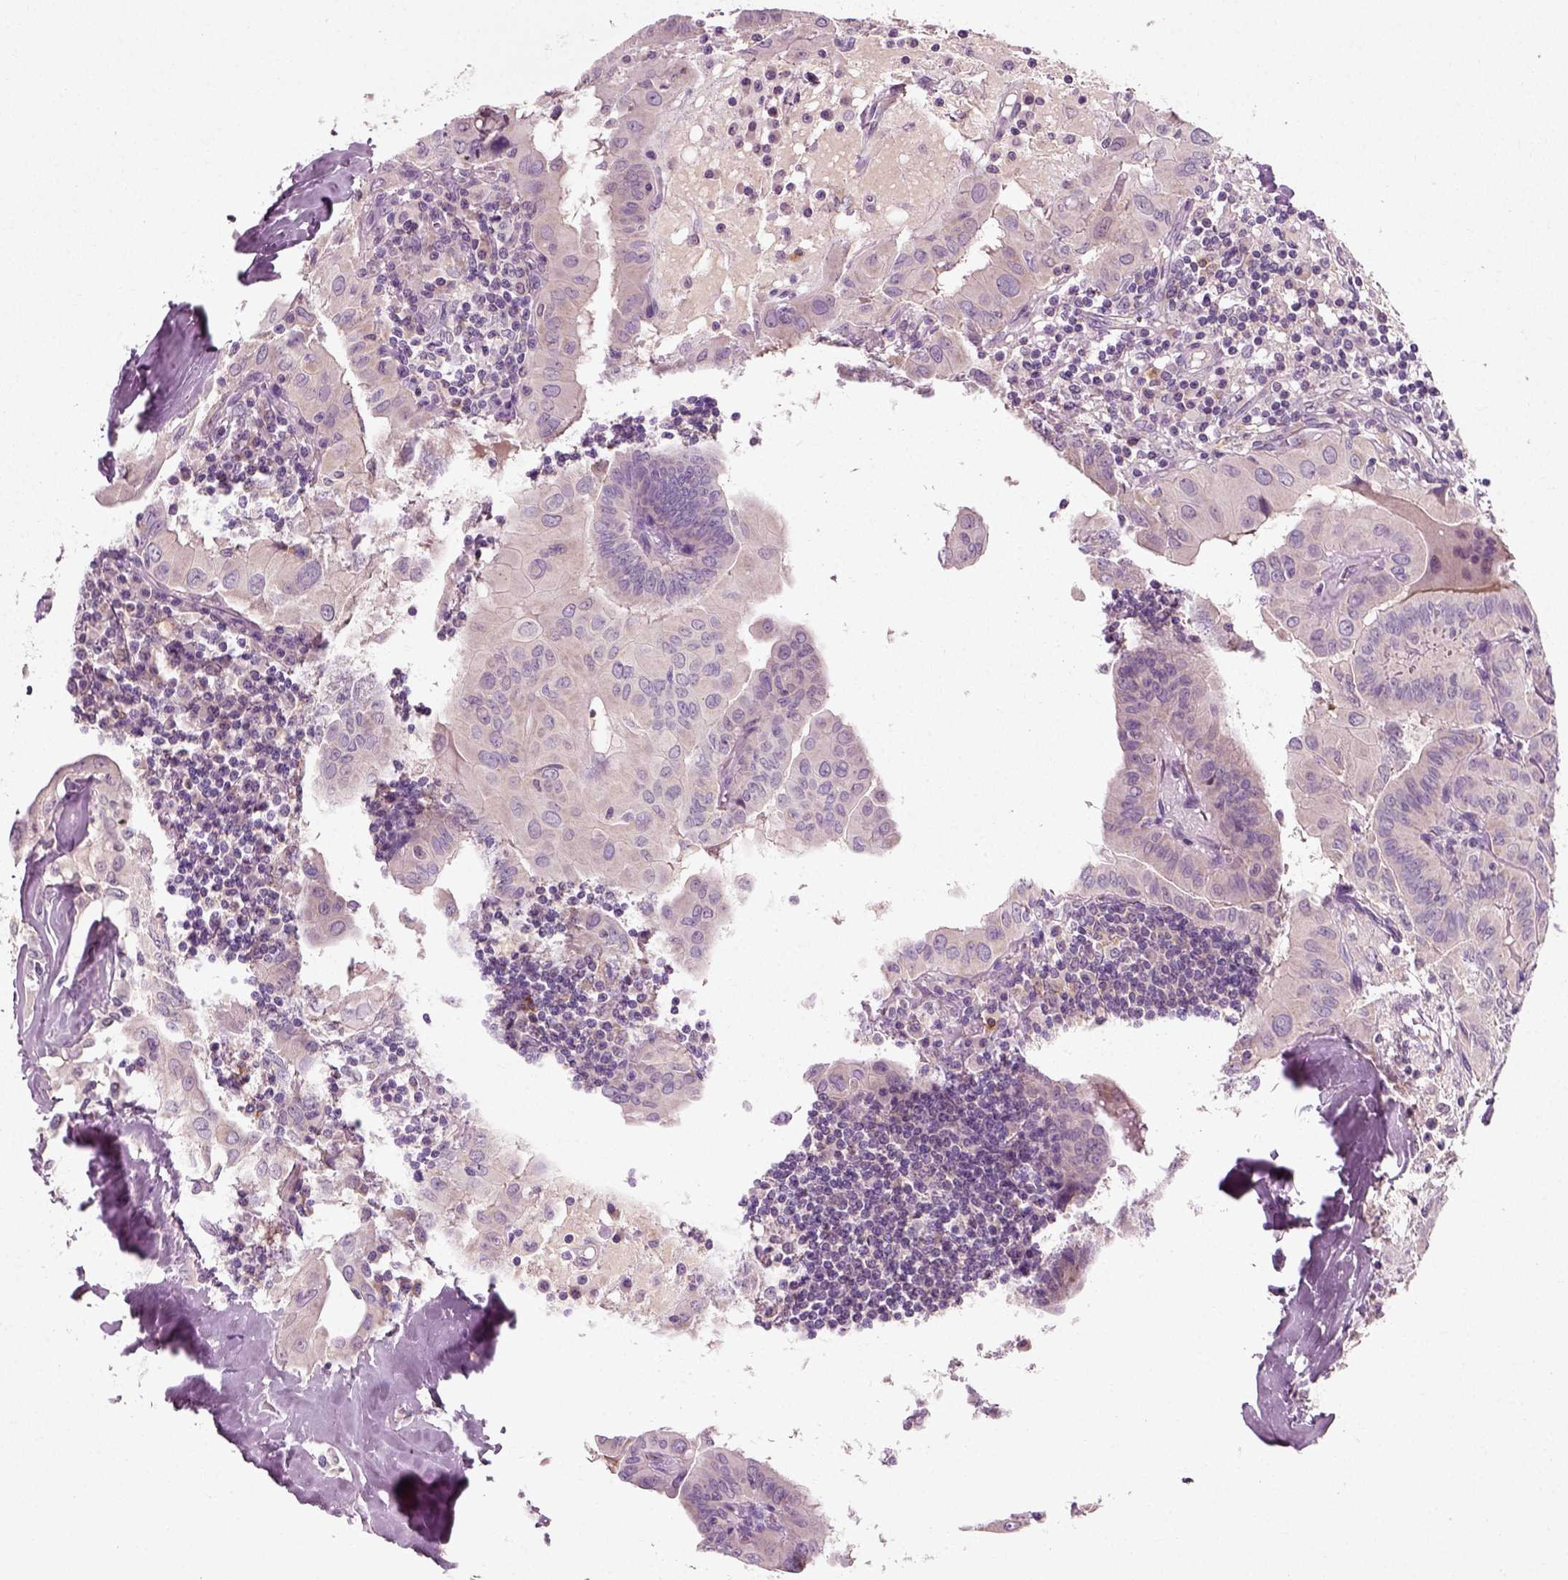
{"staining": {"intensity": "negative", "quantity": "none", "location": "none"}, "tissue": "thyroid cancer", "cell_type": "Tumor cells", "image_type": "cancer", "snomed": [{"axis": "morphology", "description": "Papillary adenocarcinoma, NOS"}, {"axis": "topography", "description": "Thyroid gland"}], "caption": "Thyroid cancer was stained to show a protein in brown. There is no significant expression in tumor cells. (Immunohistochemistry, brightfield microscopy, high magnification).", "gene": "RND2", "patient": {"sex": "female", "age": 37}}